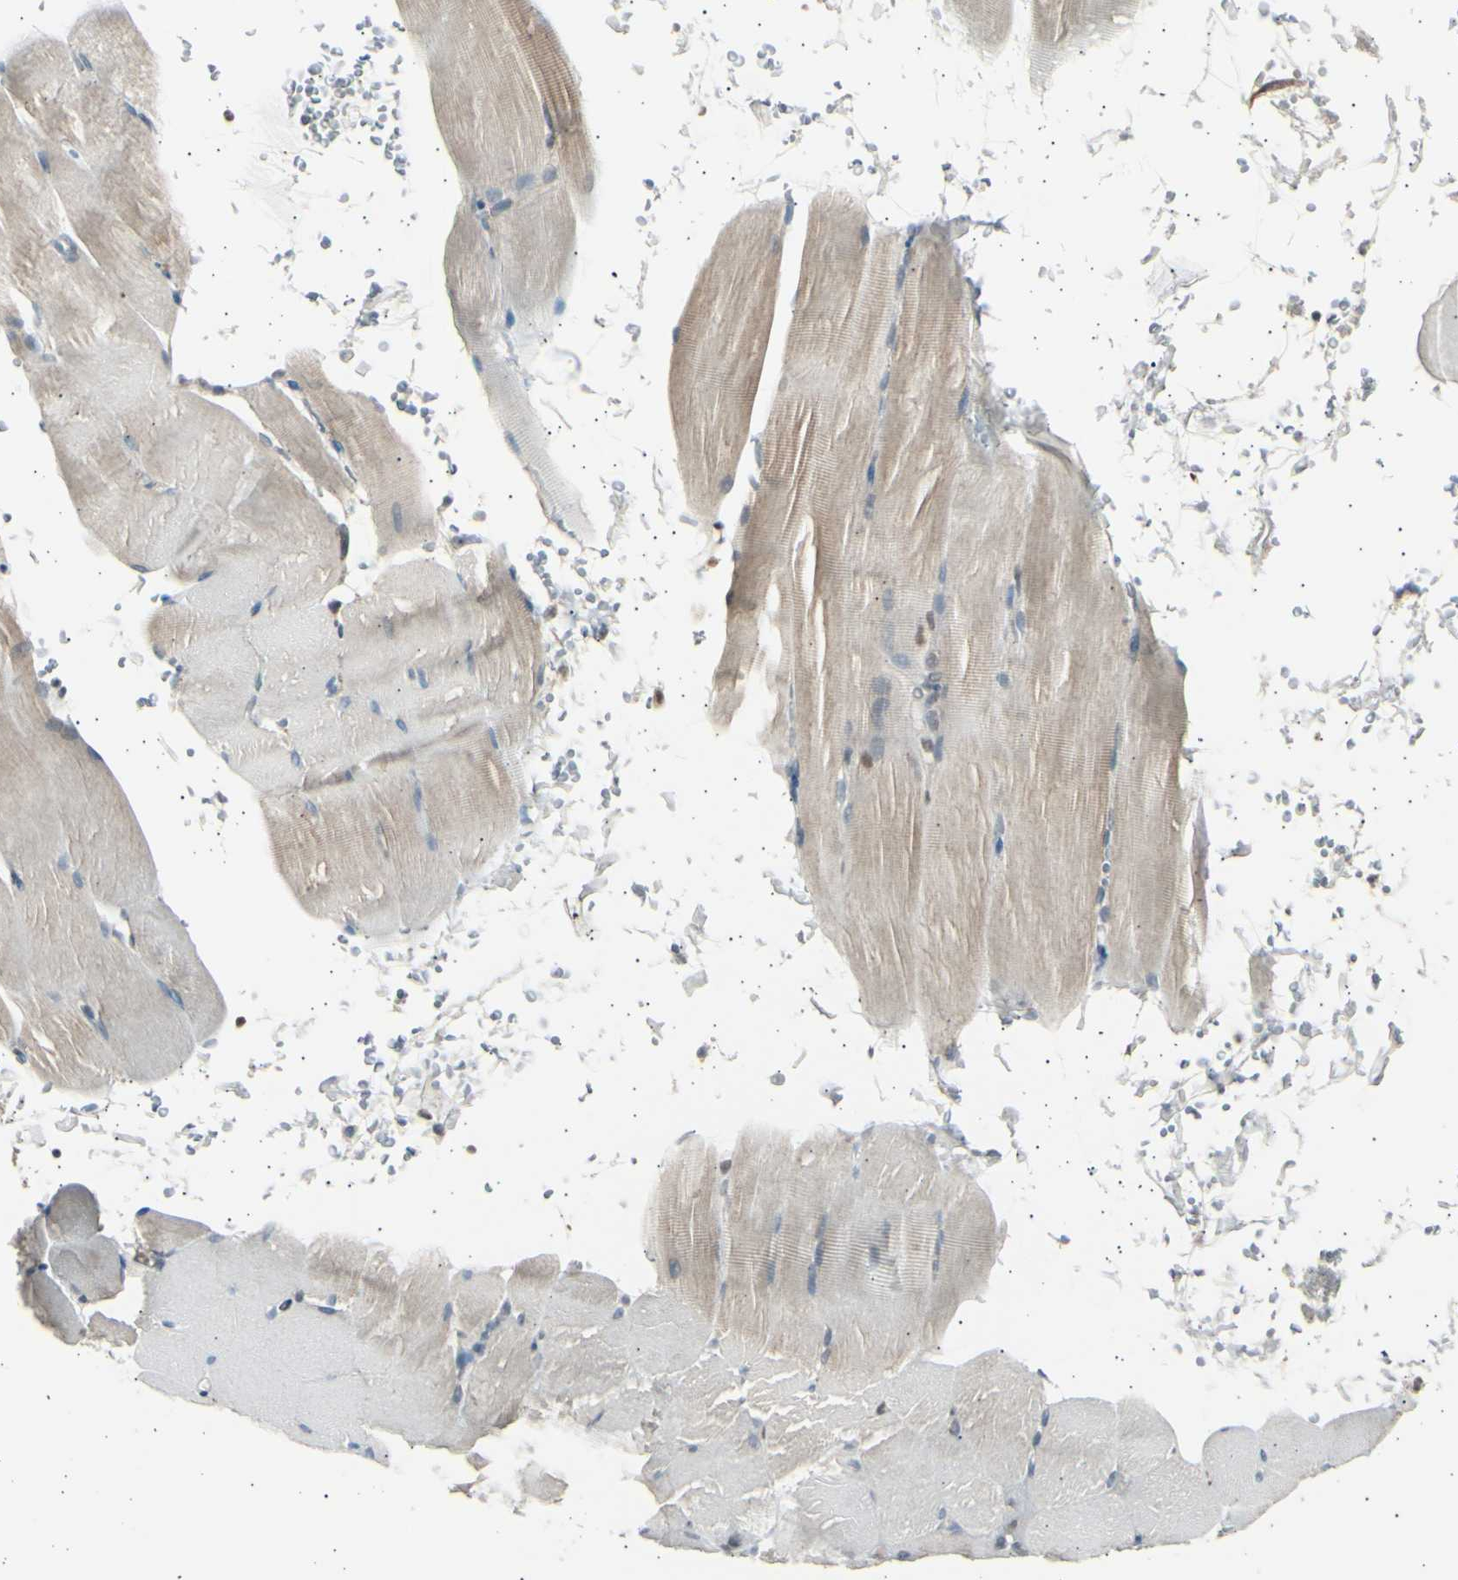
{"staining": {"intensity": "weak", "quantity": "25%-75%", "location": "cytoplasmic/membranous"}, "tissue": "skeletal muscle", "cell_type": "Myocytes", "image_type": "normal", "snomed": [{"axis": "morphology", "description": "Normal tissue, NOS"}, {"axis": "topography", "description": "Skeletal muscle"}, {"axis": "topography", "description": "Parathyroid gland"}], "caption": "High-power microscopy captured an immunohistochemistry (IHC) image of unremarkable skeletal muscle, revealing weak cytoplasmic/membranous expression in approximately 25%-75% of myocytes. The staining was performed using DAB (3,3'-diaminobenzidine), with brown indicating positive protein expression. Nuclei are stained blue with hematoxylin.", "gene": "PSMD5", "patient": {"sex": "female", "age": 37}}